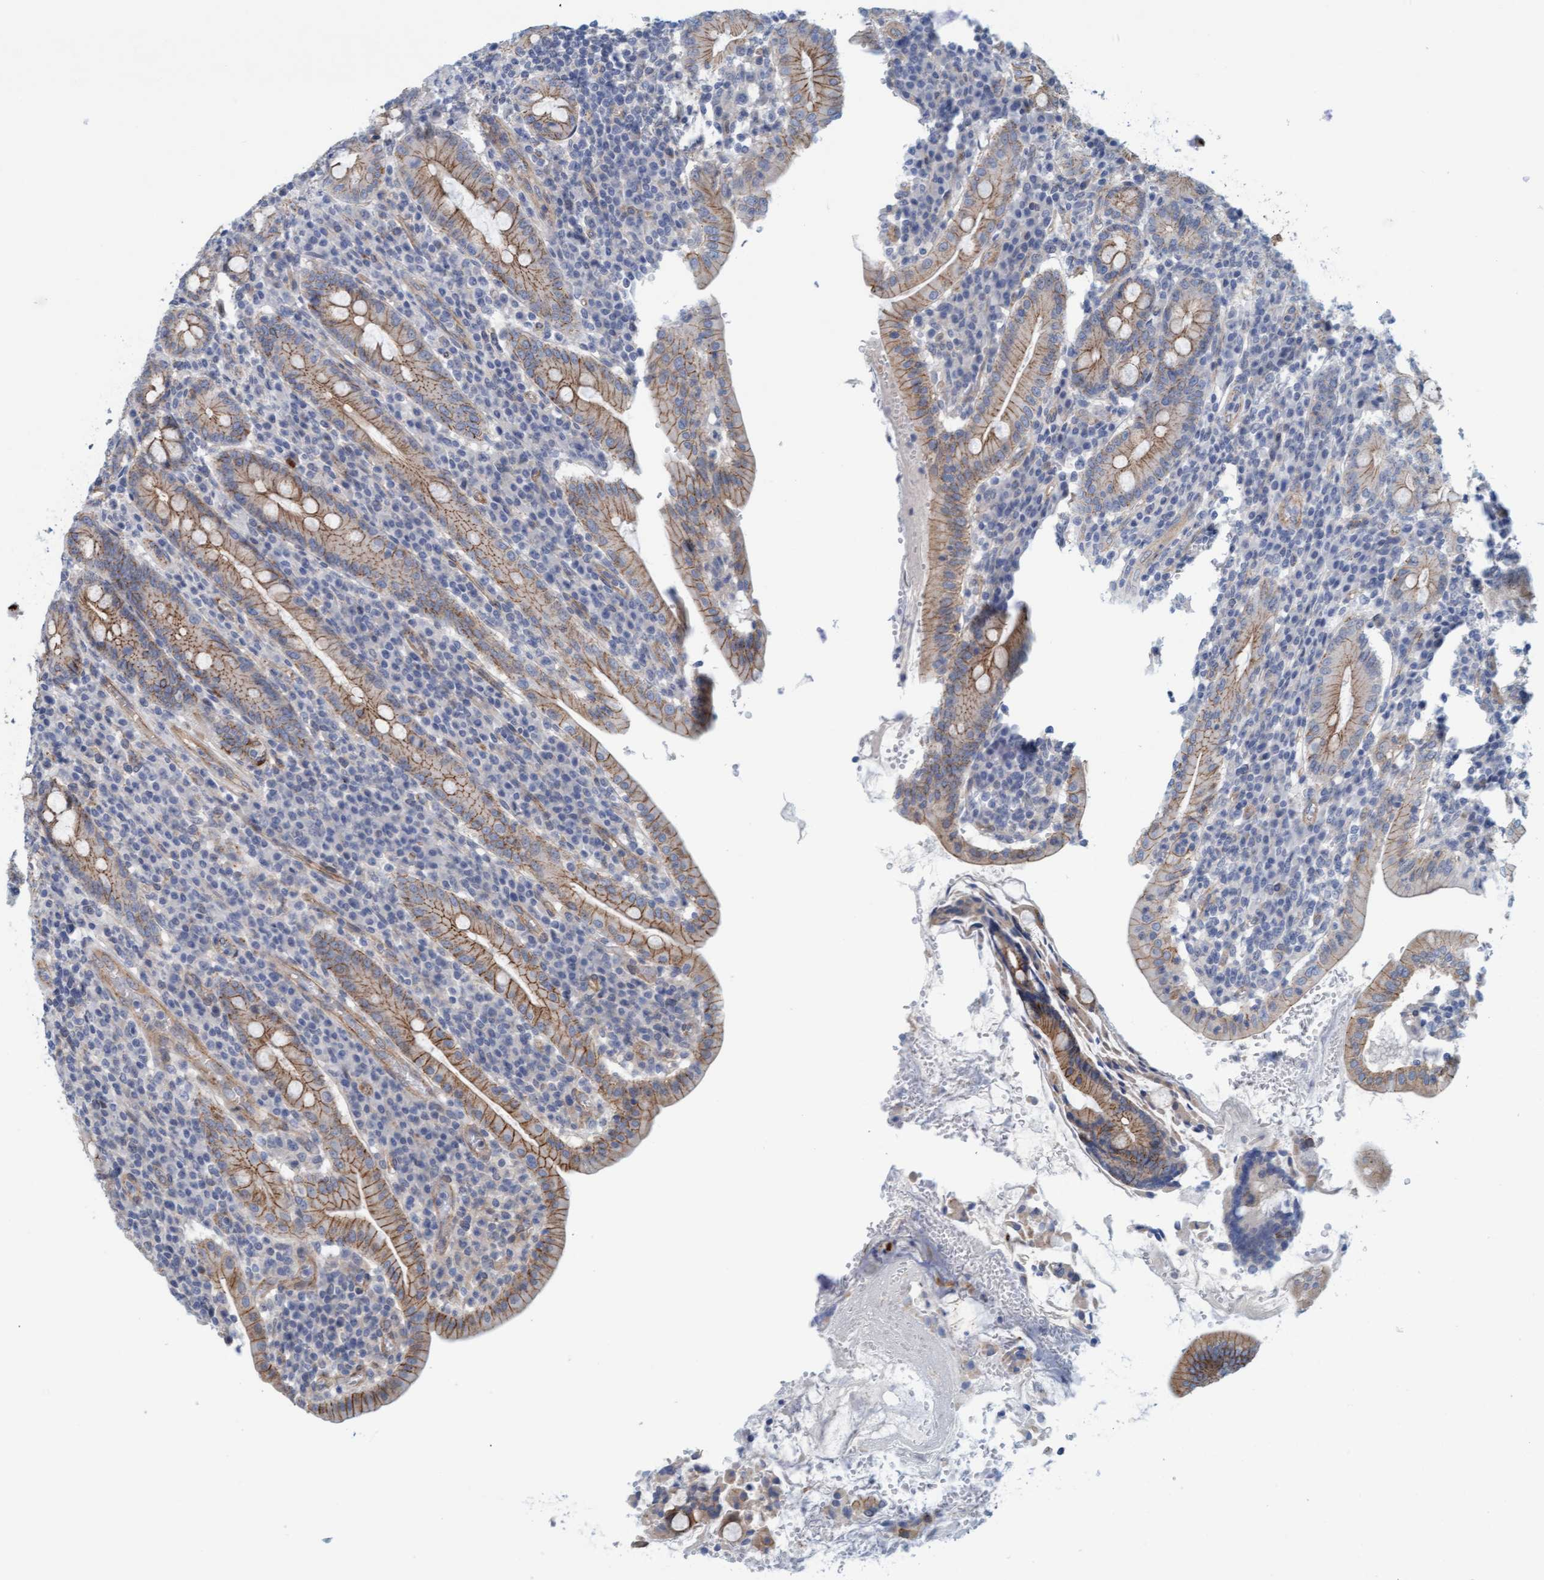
{"staining": {"intensity": "strong", "quantity": "25%-75%", "location": "cytoplasmic/membranous"}, "tissue": "duodenum", "cell_type": "Glandular cells", "image_type": "normal", "snomed": [{"axis": "morphology", "description": "Normal tissue, NOS"}, {"axis": "morphology", "description": "Adenocarcinoma, NOS"}, {"axis": "topography", "description": "Pancreas"}, {"axis": "topography", "description": "Duodenum"}], "caption": "DAB immunohistochemical staining of benign human duodenum displays strong cytoplasmic/membranous protein positivity in about 25%-75% of glandular cells. The staining was performed using DAB, with brown indicating positive protein expression. Nuclei are stained blue with hematoxylin.", "gene": "KRBA2", "patient": {"sex": "male", "age": 50}}